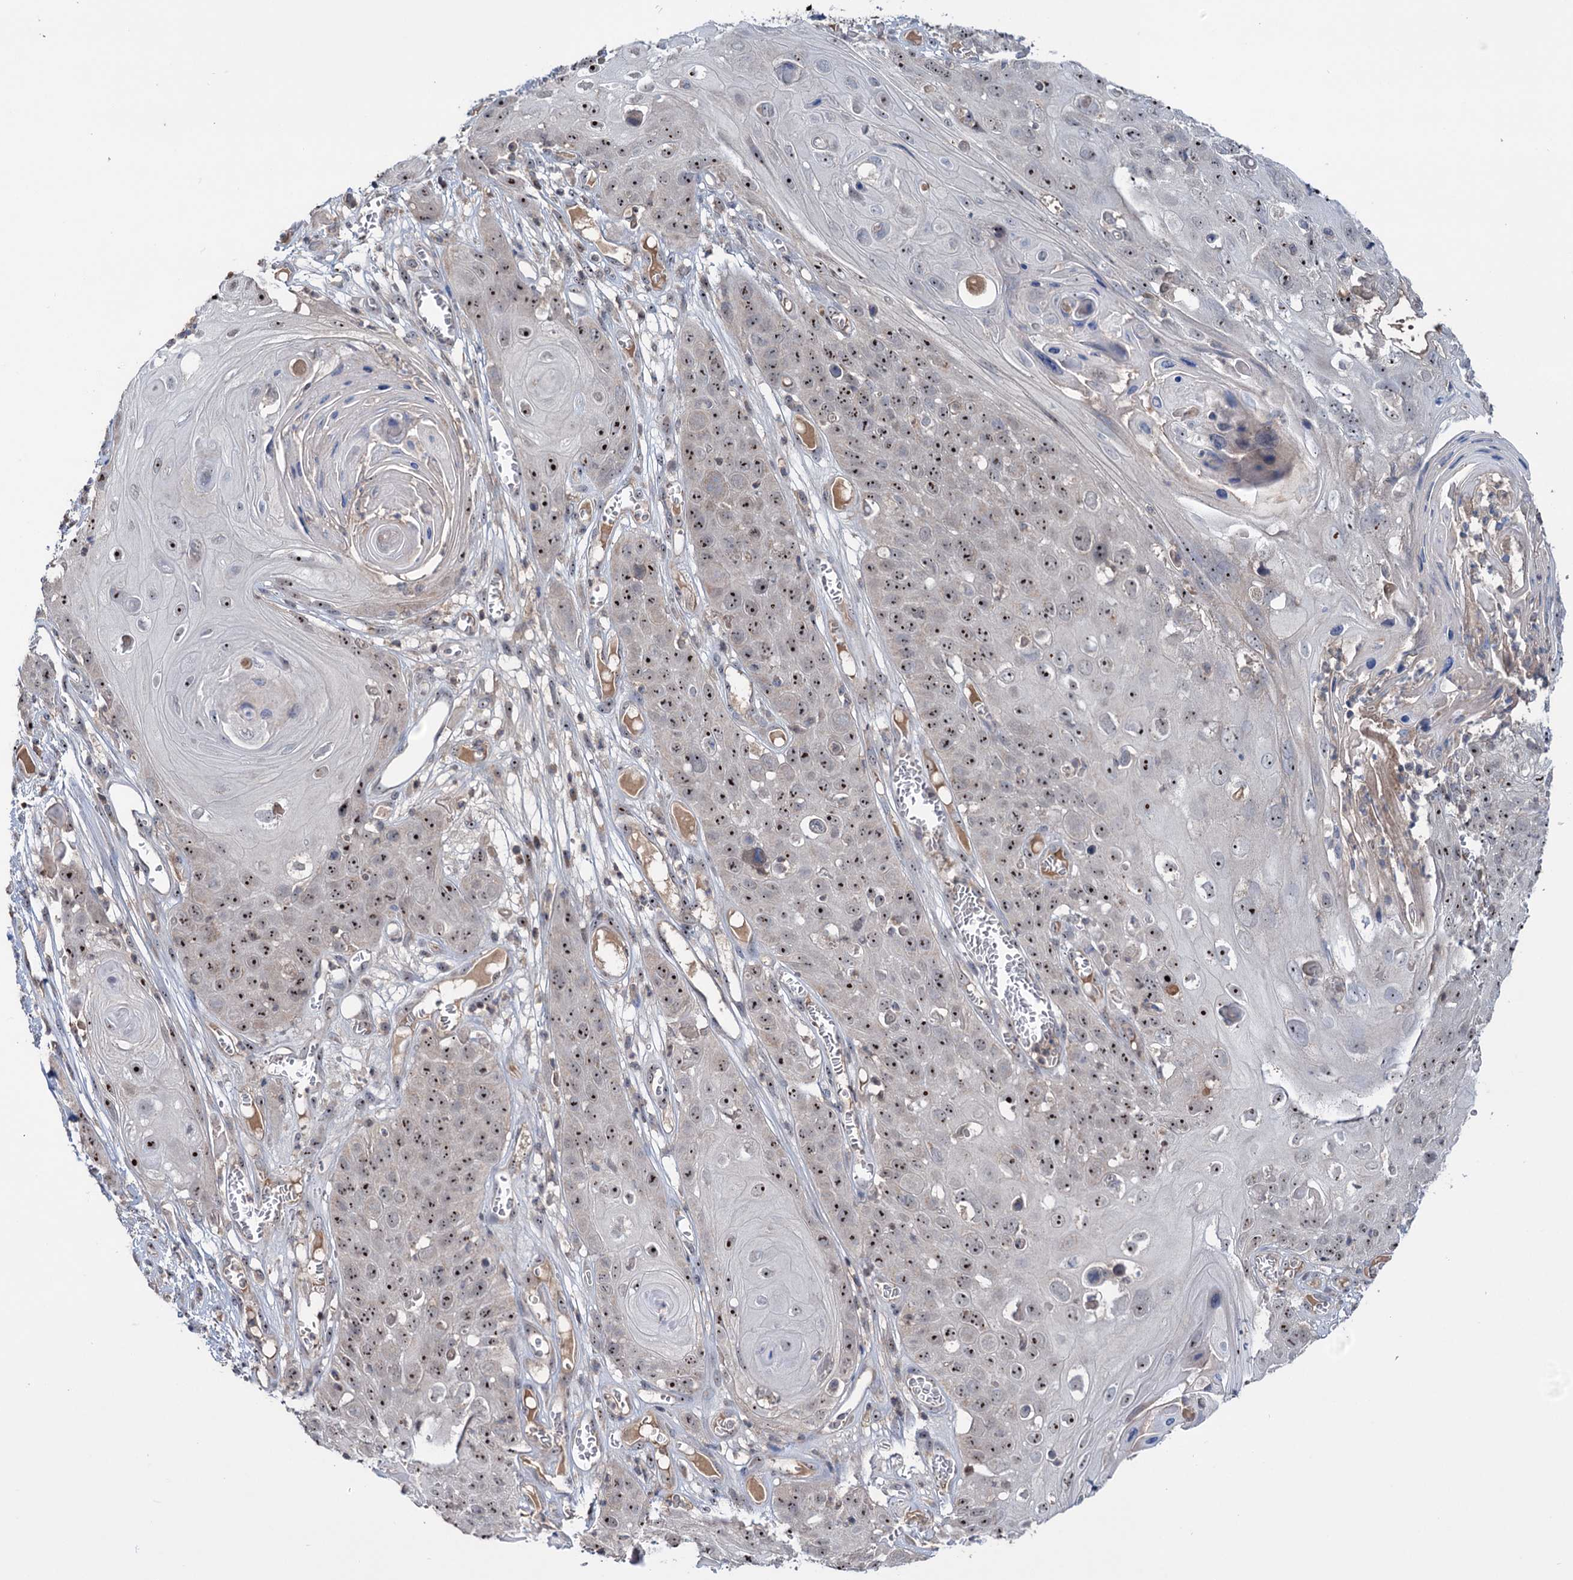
{"staining": {"intensity": "moderate", "quantity": ">75%", "location": "nuclear"}, "tissue": "skin cancer", "cell_type": "Tumor cells", "image_type": "cancer", "snomed": [{"axis": "morphology", "description": "Squamous cell carcinoma, NOS"}, {"axis": "topography", "description": "Skin"}], "caption": "Immunohistochemical staining of skin cancer (squamous cell carcinoma) exhibits medium levels of moderate nuclear positivity in about >75% of tumor cells. (brown staining indicates protein expression, while blue staining denotes nuclei).", "gene": "HTR3B", "patient": {"sex": "male", "age": 55}}